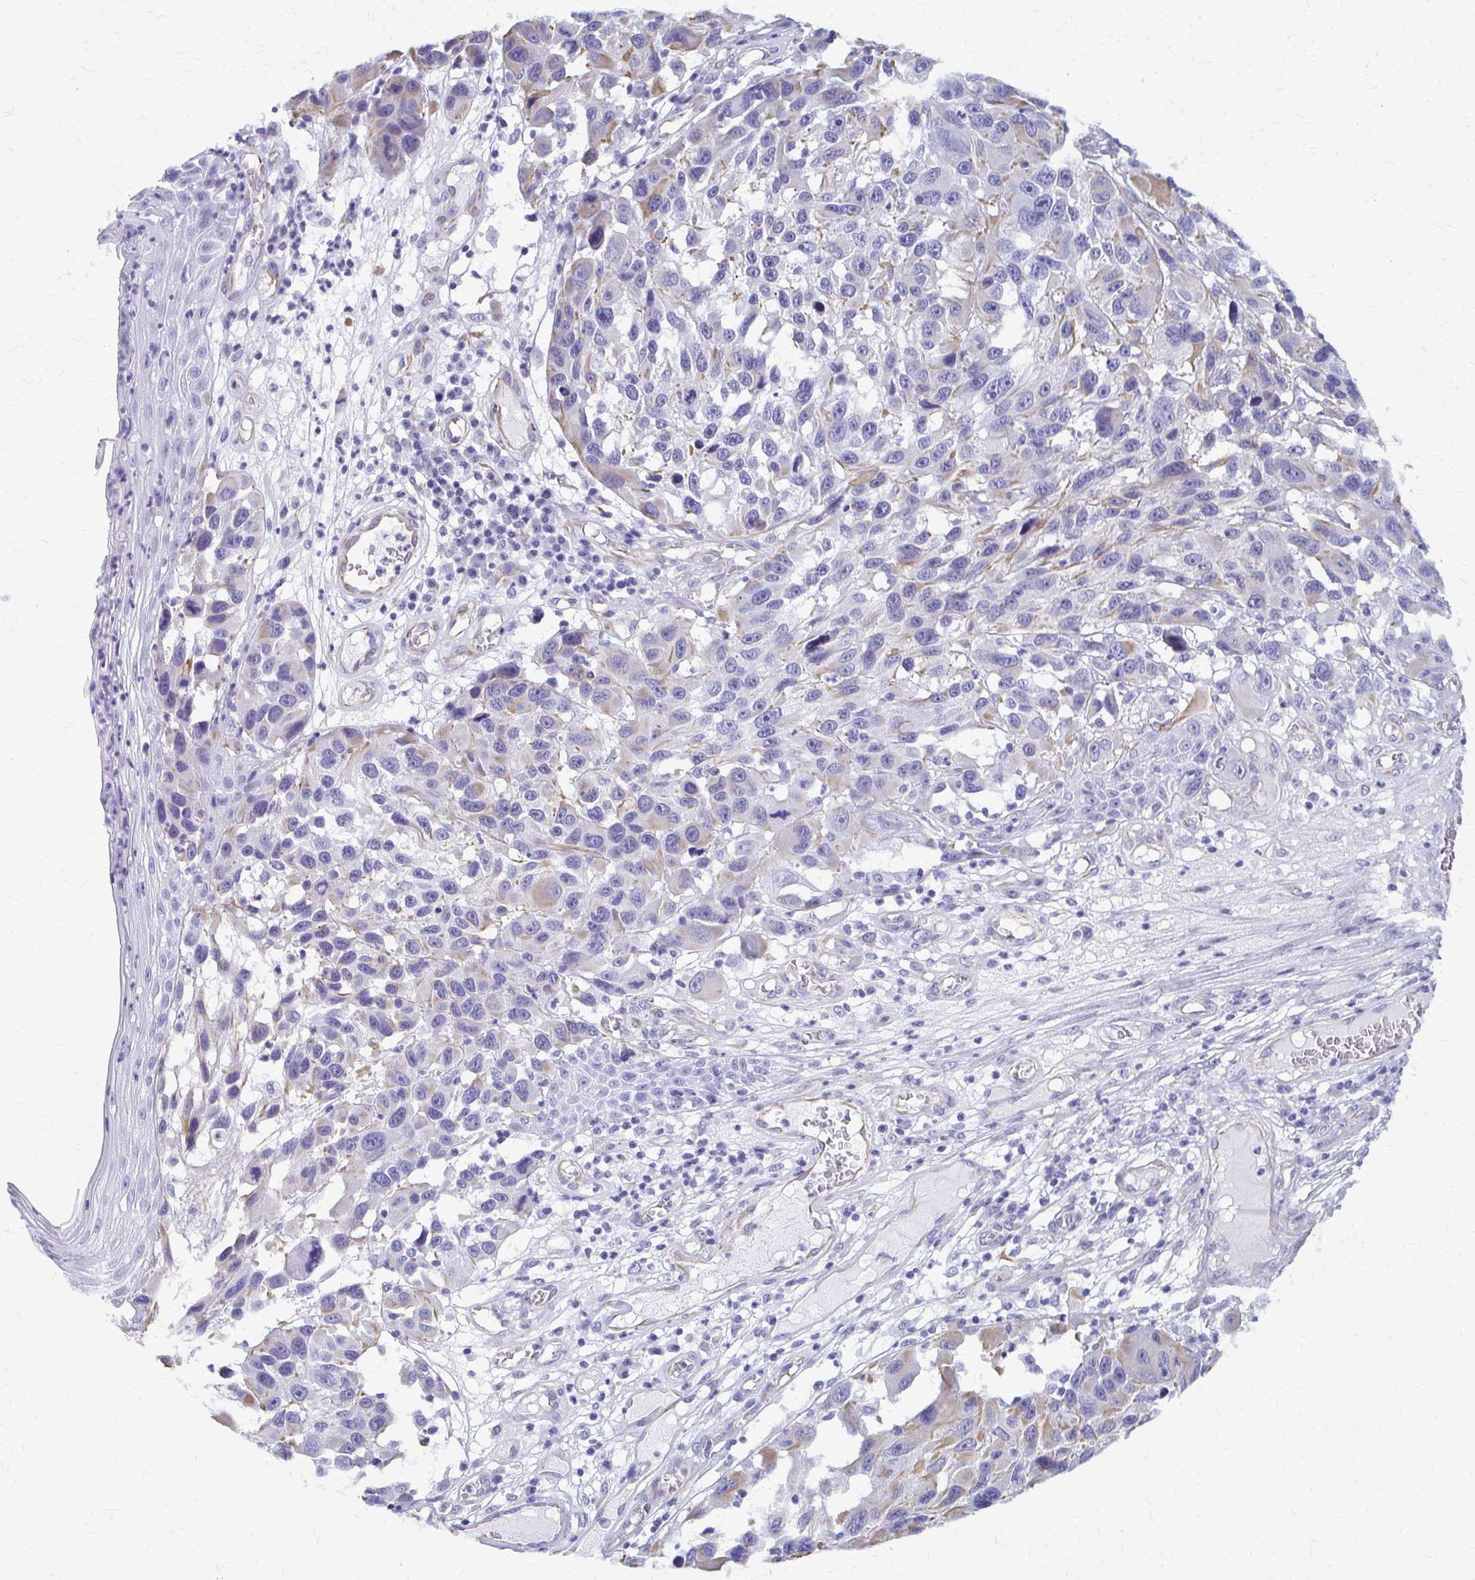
{"staining": {"intensity": "weak", "quantity": "<25%", "location": "cytoplasmic/membranous"}, "tissue": "melanoma", "cell_type": "Tumor cells", "image_type": "cancer", "snomed": [{"axis": "morphology", "description": "Malignant melanoma, NOS"}, {"axis": "topography", "description": "Skin"}], "caption": "Human malignant melanoma stained for a protein using IHC displays no expression in tumor cells.", "gene": "GFAP", "patient": {"sex": "male", "age": 53}}